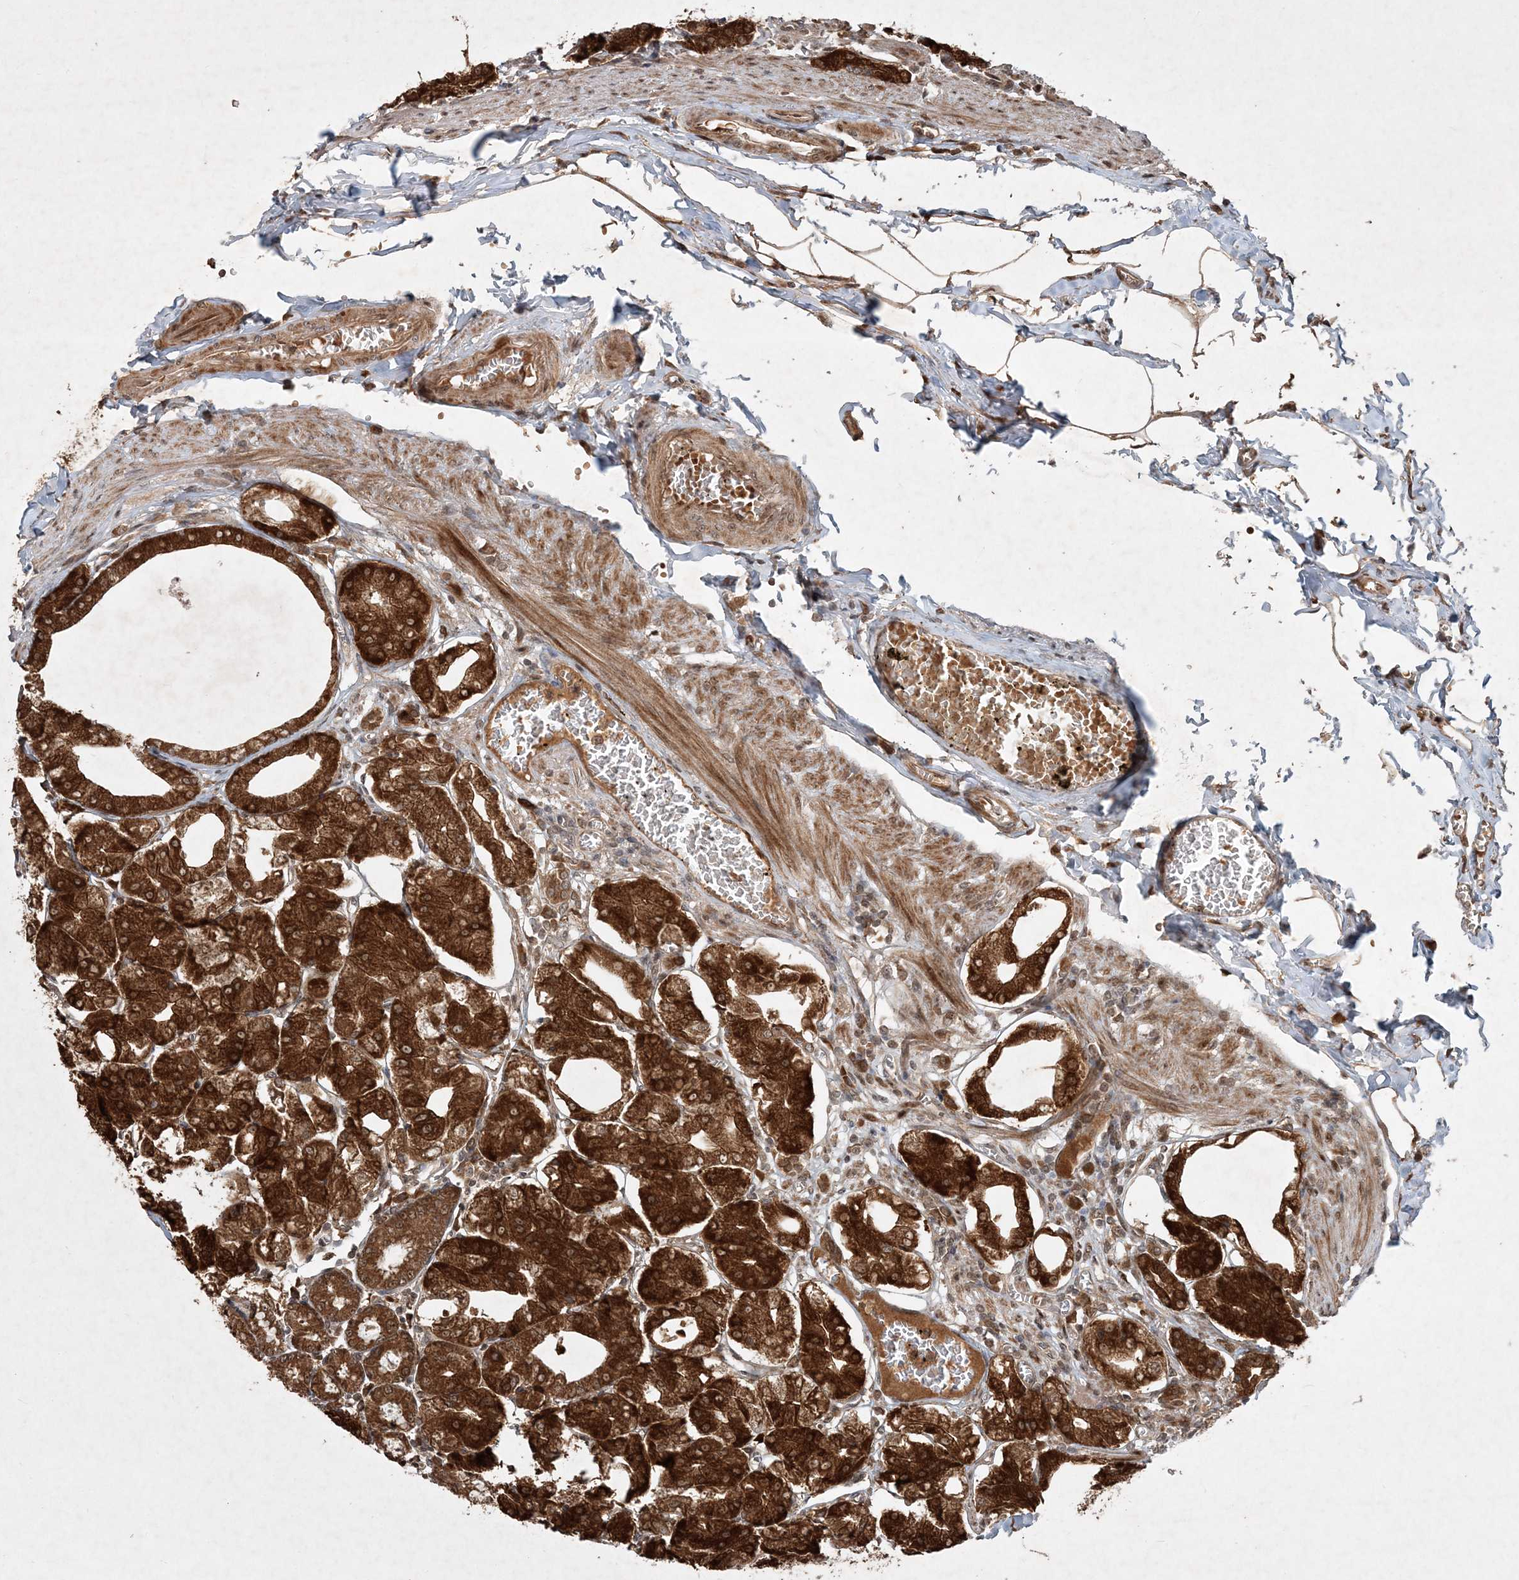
{"staining": {"intensity": "strong", "quantity": ">75%", "location": "cytoplasmic/membranous"}, "tissue": "stomach", "cell_type": "Glandular cells", "image_type": "normal", "snomed": [{"axis": "morphology", "description": "Normal tissue, NOS"}, {"axis": "topography", "description": "Stomach, lower"}], "caption": "A high-resolution image shows immunohistochemistry staining of benign stomach, which reveals strong cytoplasmic/membranous positivity in about >75% of glandular cells. The protein of interest is shown in brown color, while the nuclei are stained blue.", "gene": "UBR3", "patient": {"sex": "male", "age": 71}}